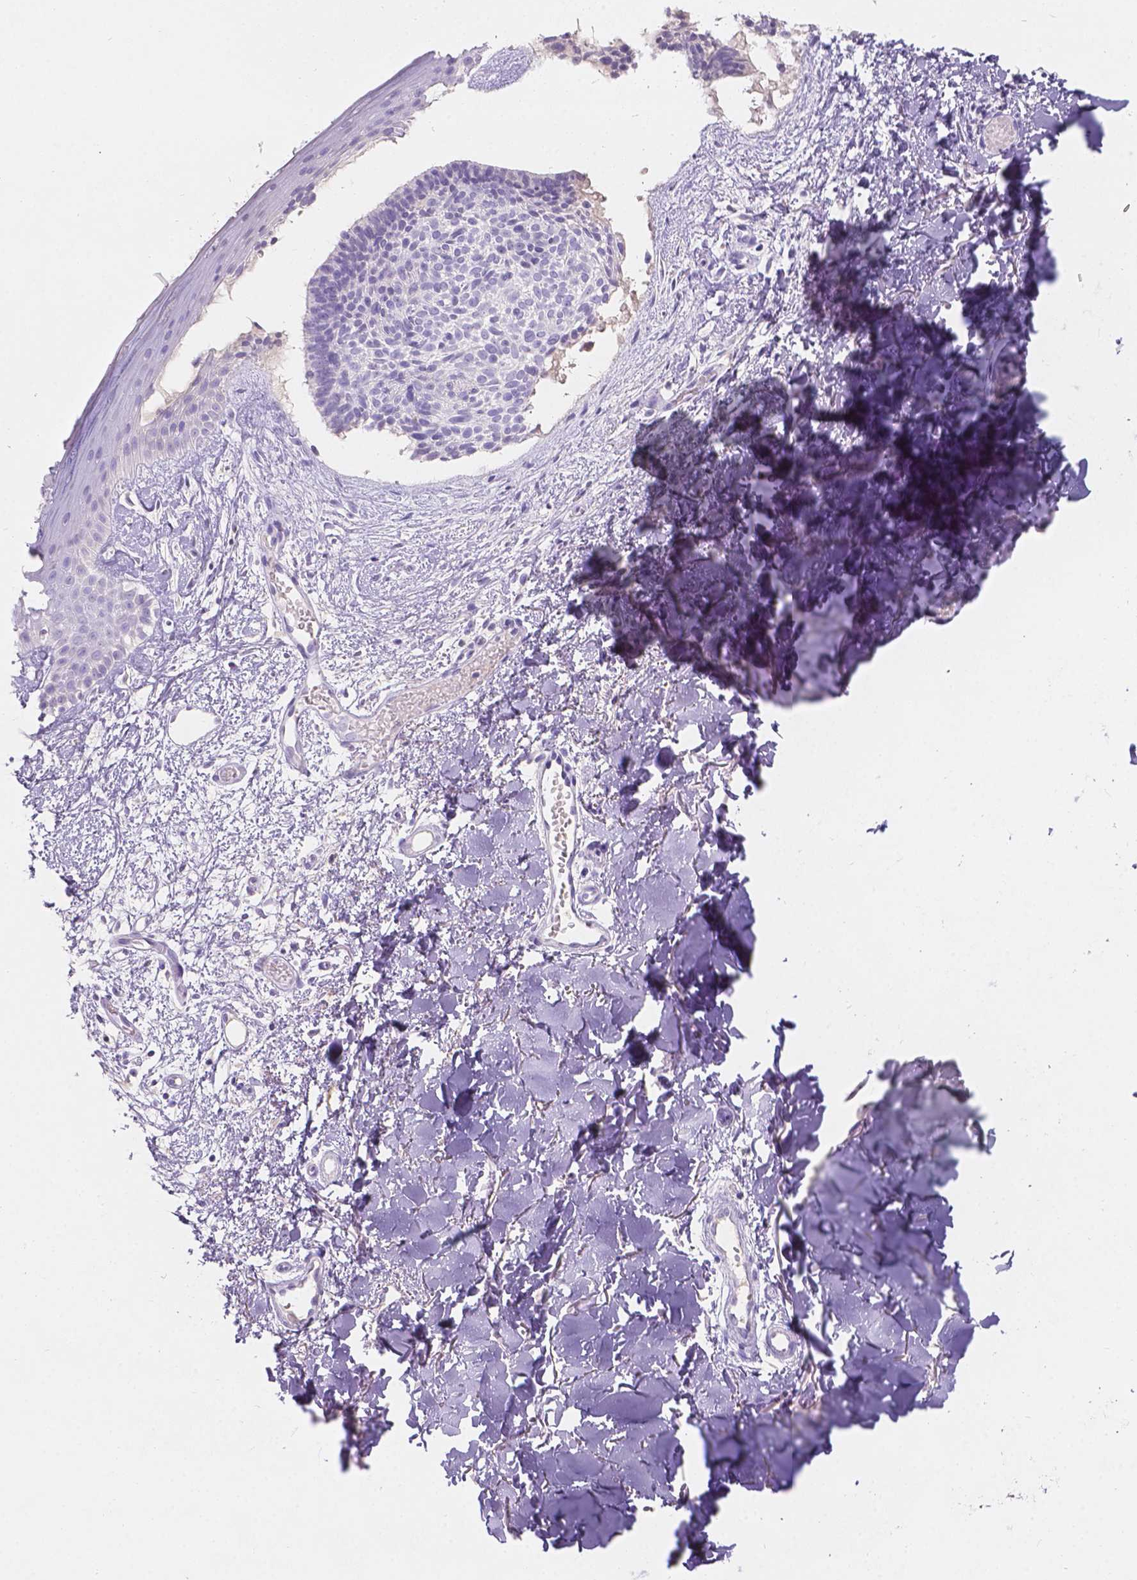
{"staining": {"intensity": "negative", "quantity": "none", "location": "none"}, "tissue": "skin cancer", "cell_type": "Tumor cells", "image_type": "cancer", "snomed": [{"axis": "morphology", "description": "Basal cell carcinoma"}, {"axis": "topography", "description": "Skin"}], "caption": "Histopathology image shows no protein staining in tumor cells of skin cancer (basal cell carcinoma) tissue. The staining was performed using DAB (3,3'-diaminobenzidine) to visualize the protein expression in brown, while the nuclei were stained in blue with hematoxylin (Magnification: 20x).", "gene": "GAL3ST2", "patient": {"sex": "male", "age": 51}}